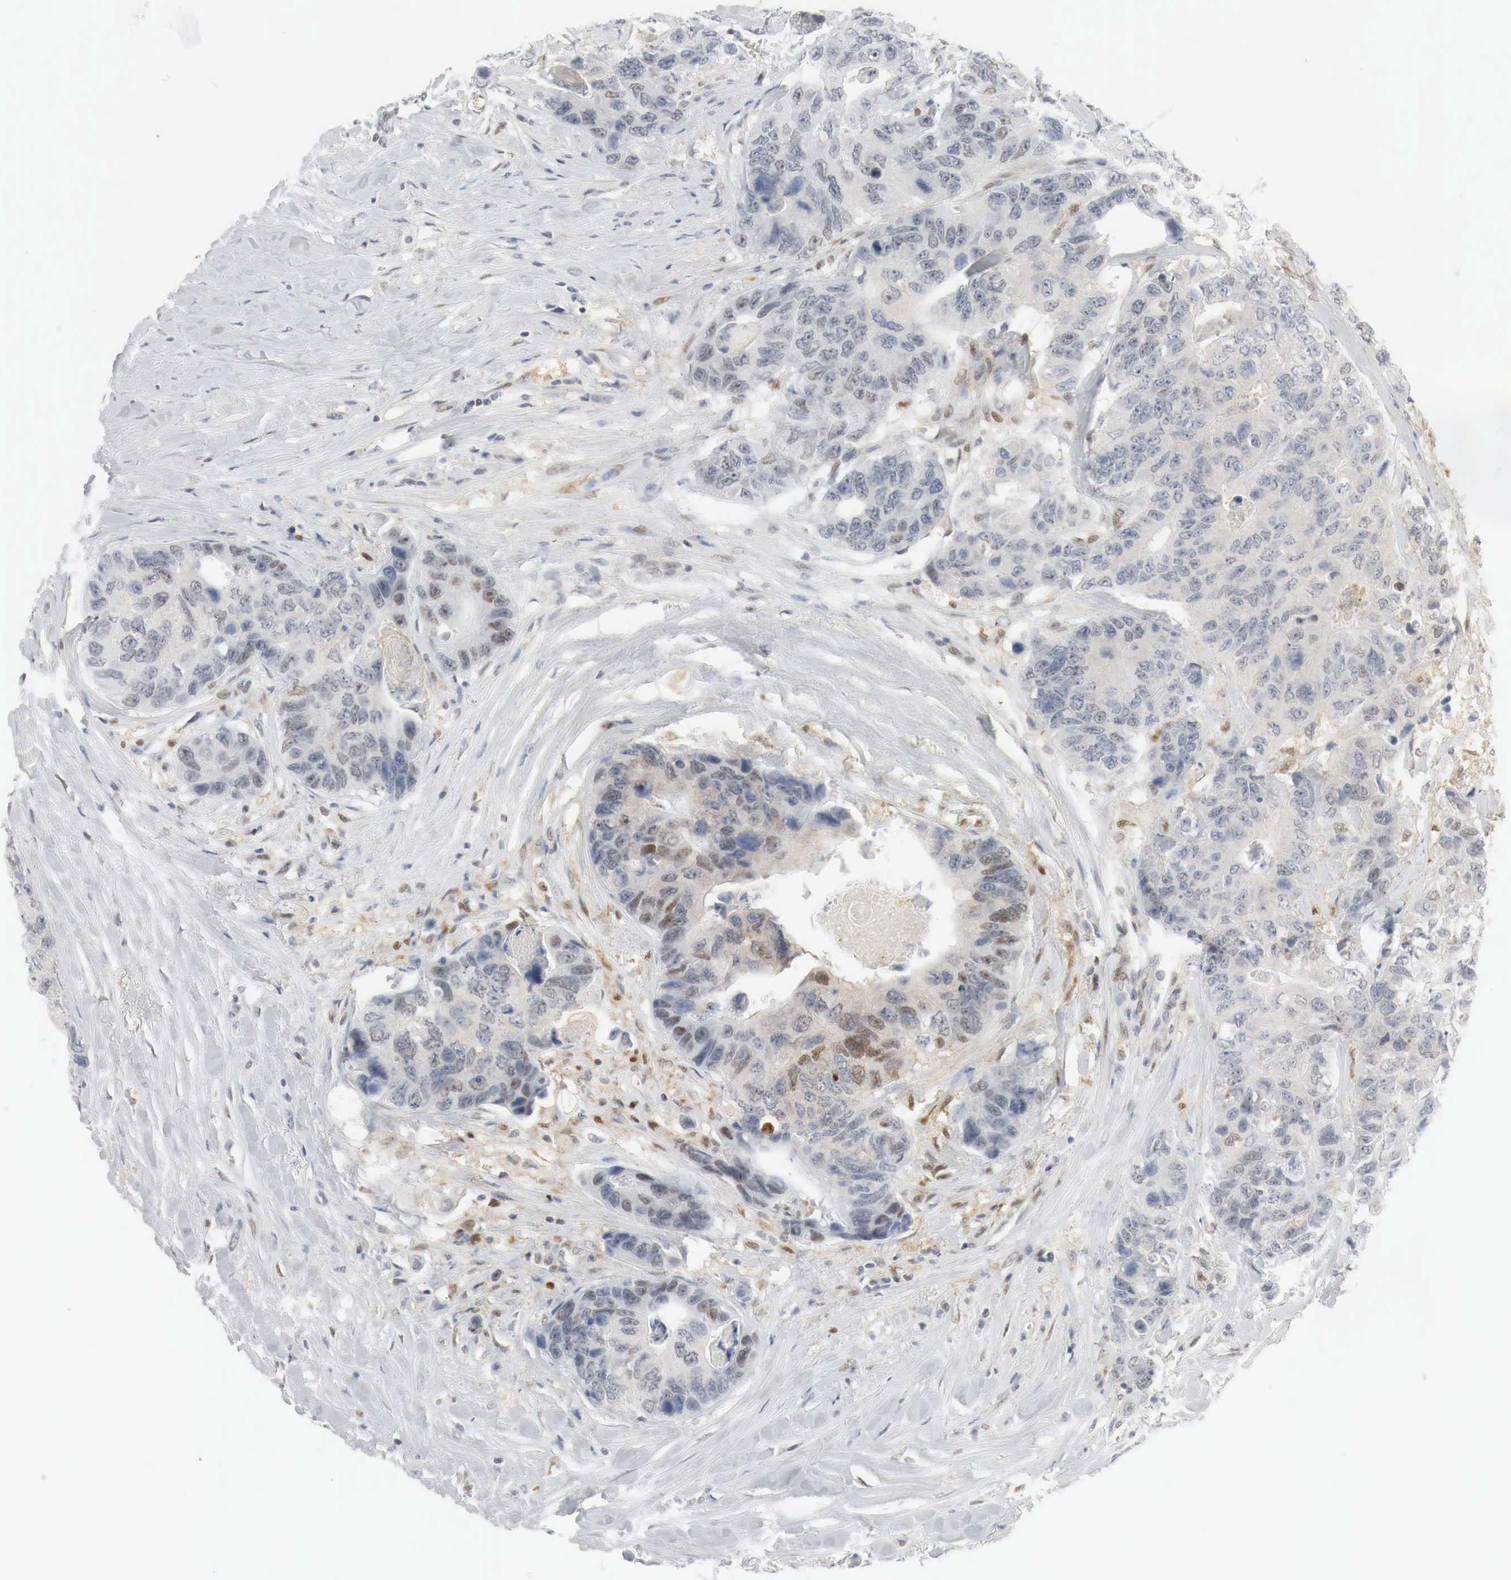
{"staining": {"intensity": "weak", "quantity": "25%-75%", "location": "cytoplasmic/membranous,nuclear"}, "tissue": "colorectal cancer", "cell_type": "Tumor cells", "image_type": "cancer", "snomed": [{"axis": "morphology", "description": "Adenocarcinoma, NOS"}, {"axis": "topography", "description": "Colon"}], "caption": "Adenocarcinoma (colorectal) stained with a protein marker displays weak staining in tumor cells.", "gene": "MYC", "patient": {"sex": "female", "age": 86}}